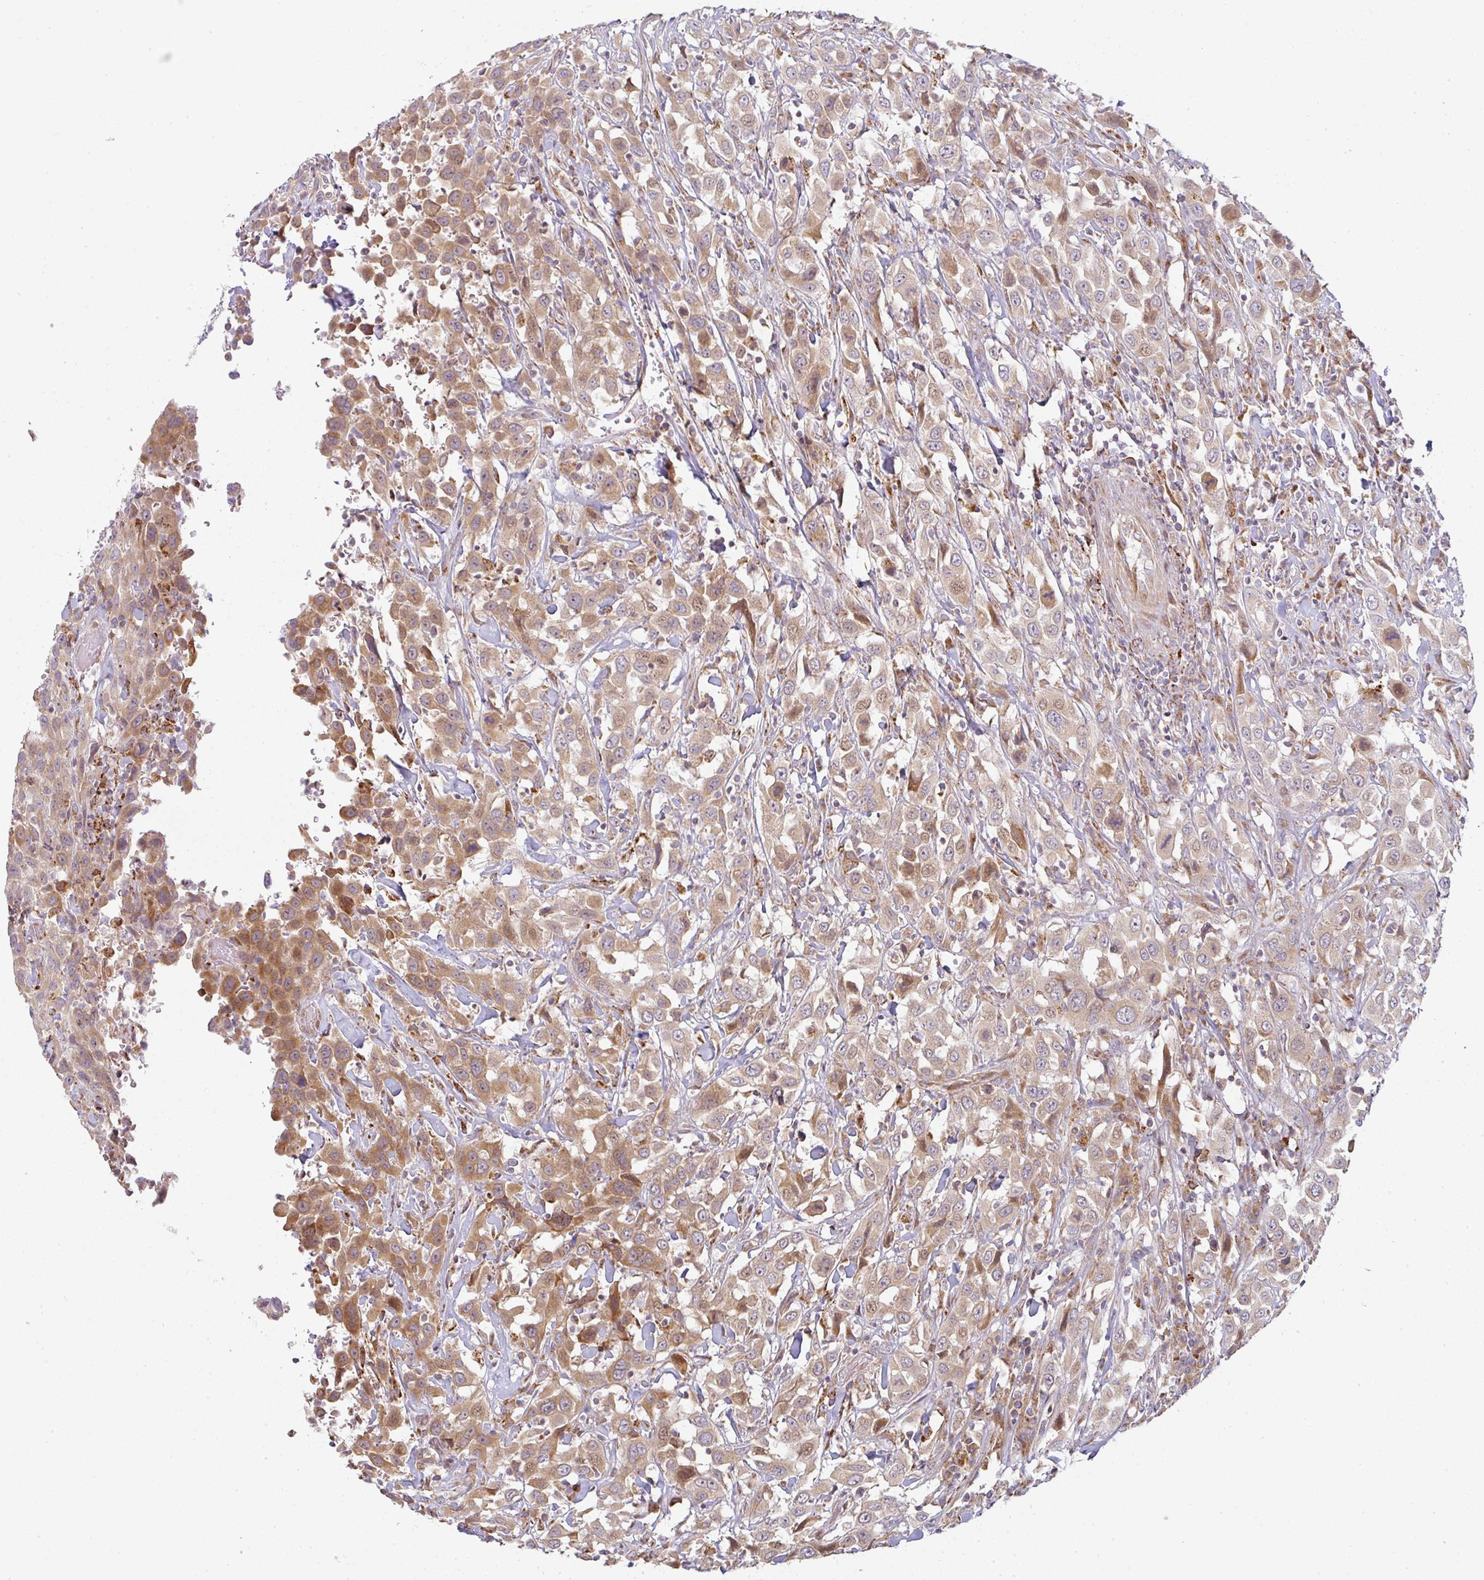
{"staining": {"intensity": "moderate", "quantity": ">75%", "location": "cytoplasmic/membranous"}, "tissue": "urothelial cancer", "cell_type": "Tumor cells", "image_type": "cancer", "snomed": [{"axis": "morphology", "description": "Urothelial carcinoma, High grade"}, {"axis": "topography", "description": "Urinary bladder"}], "caption": "Approximately >75% of tumor cells in high-grade urothelial carcinoma display moderate cytoplasmic/membranous protein positivity as visualized by brown immunohistochemical staining.", "gene": "MOB1A", "patient": {"sex": "male", "age": 61}}